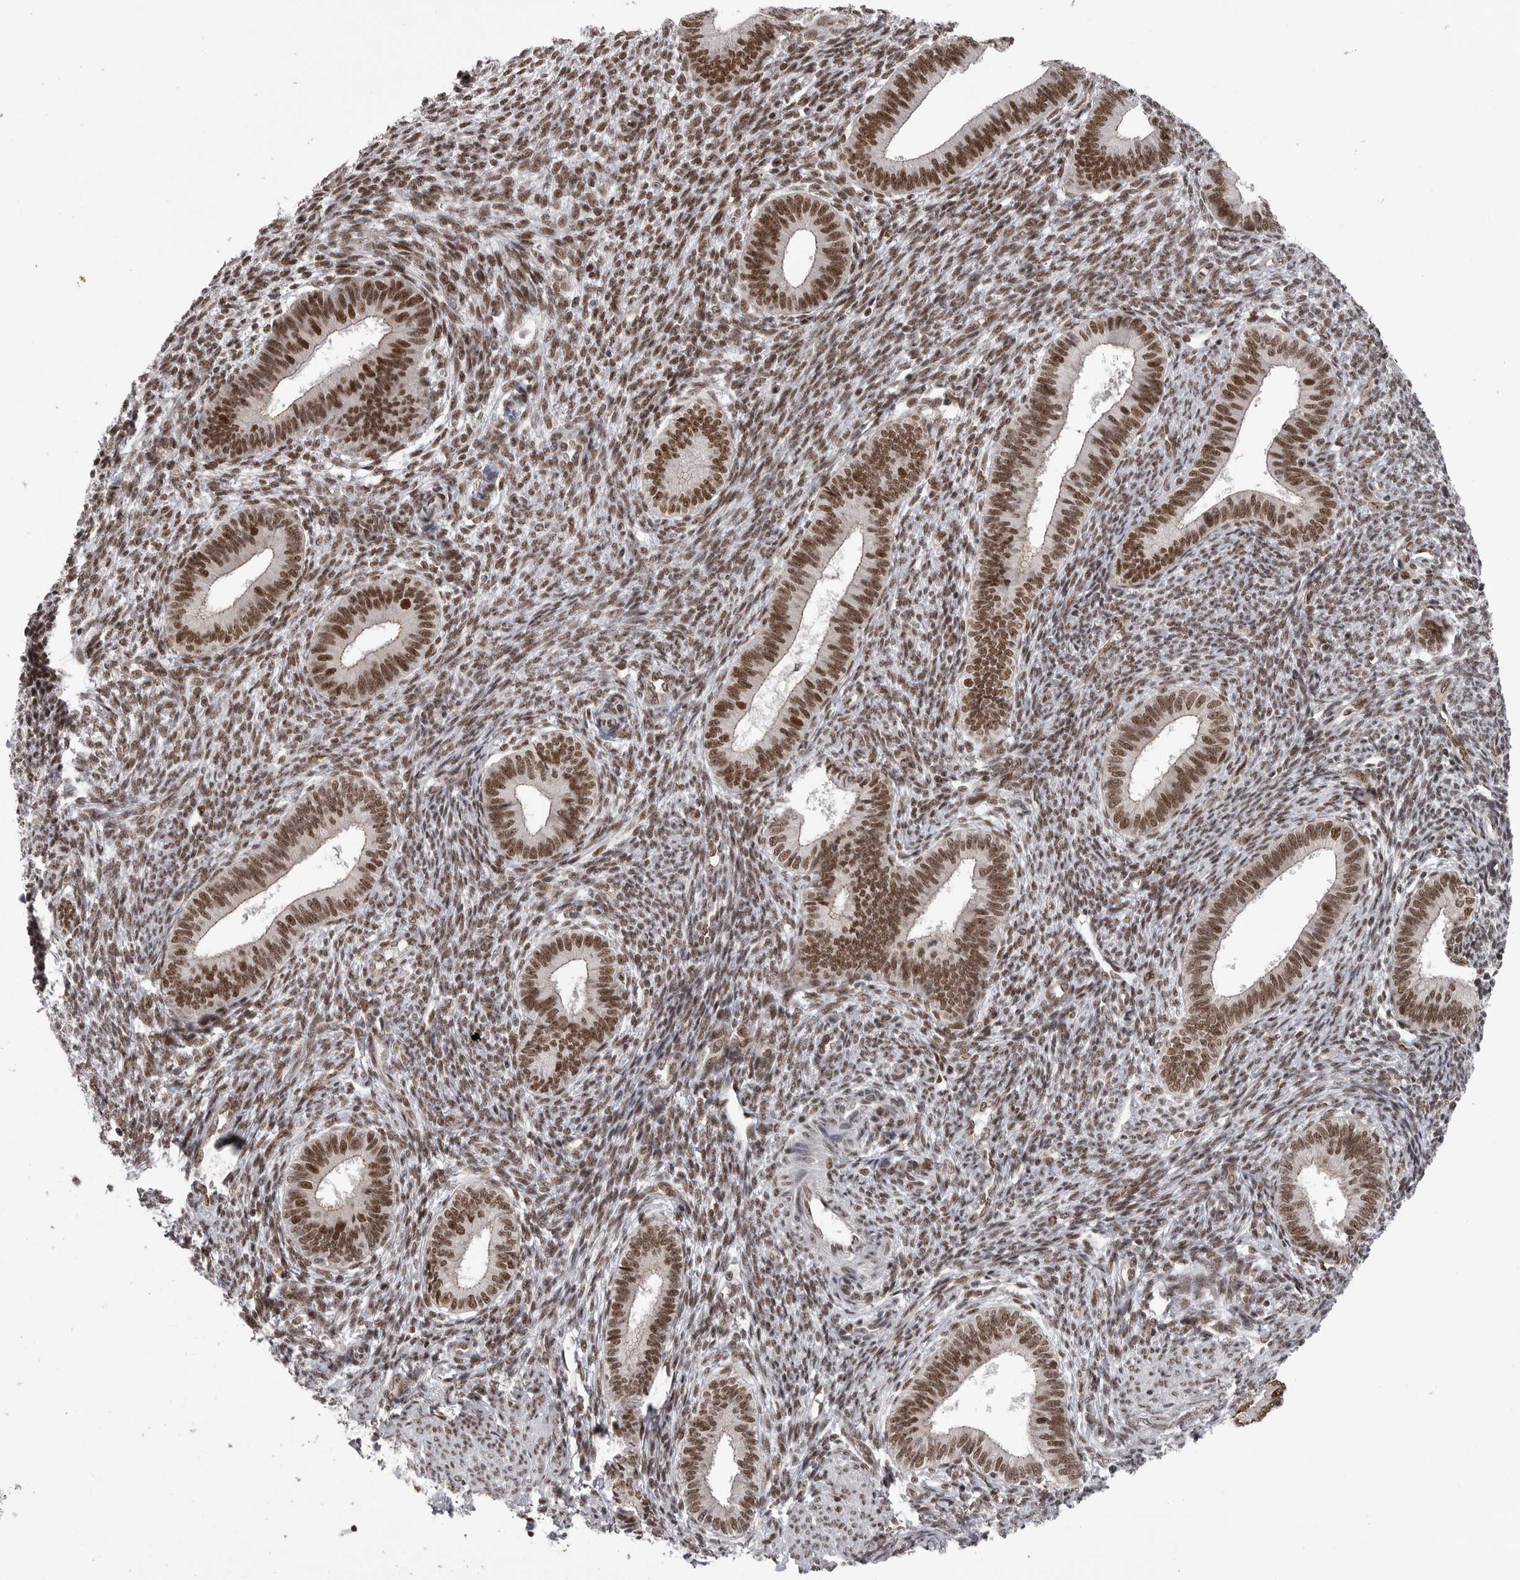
{"staining": {"intensity": "moderate", "quantity": ">75%", "location": "nuclear"}, "tissue": "endometrium", "cell_type": "Cells in endometrial stroma", "image_type": "normal", "snomed": [{"axis": "morphology", "description": "Normal tissue, NOS"}, {"axis": "topography", "description": "Endometrium"}], "caption": "Immunohistochemical staining of unremarkable human endometrium demonstrates >75% levels of moderate nuclear protein positivity in about >75% of cells in endometrial stroma. Nuclei are stained in blue.", "gene": "PPP1R8", "patient": {"sex": "female", "age": 46}}